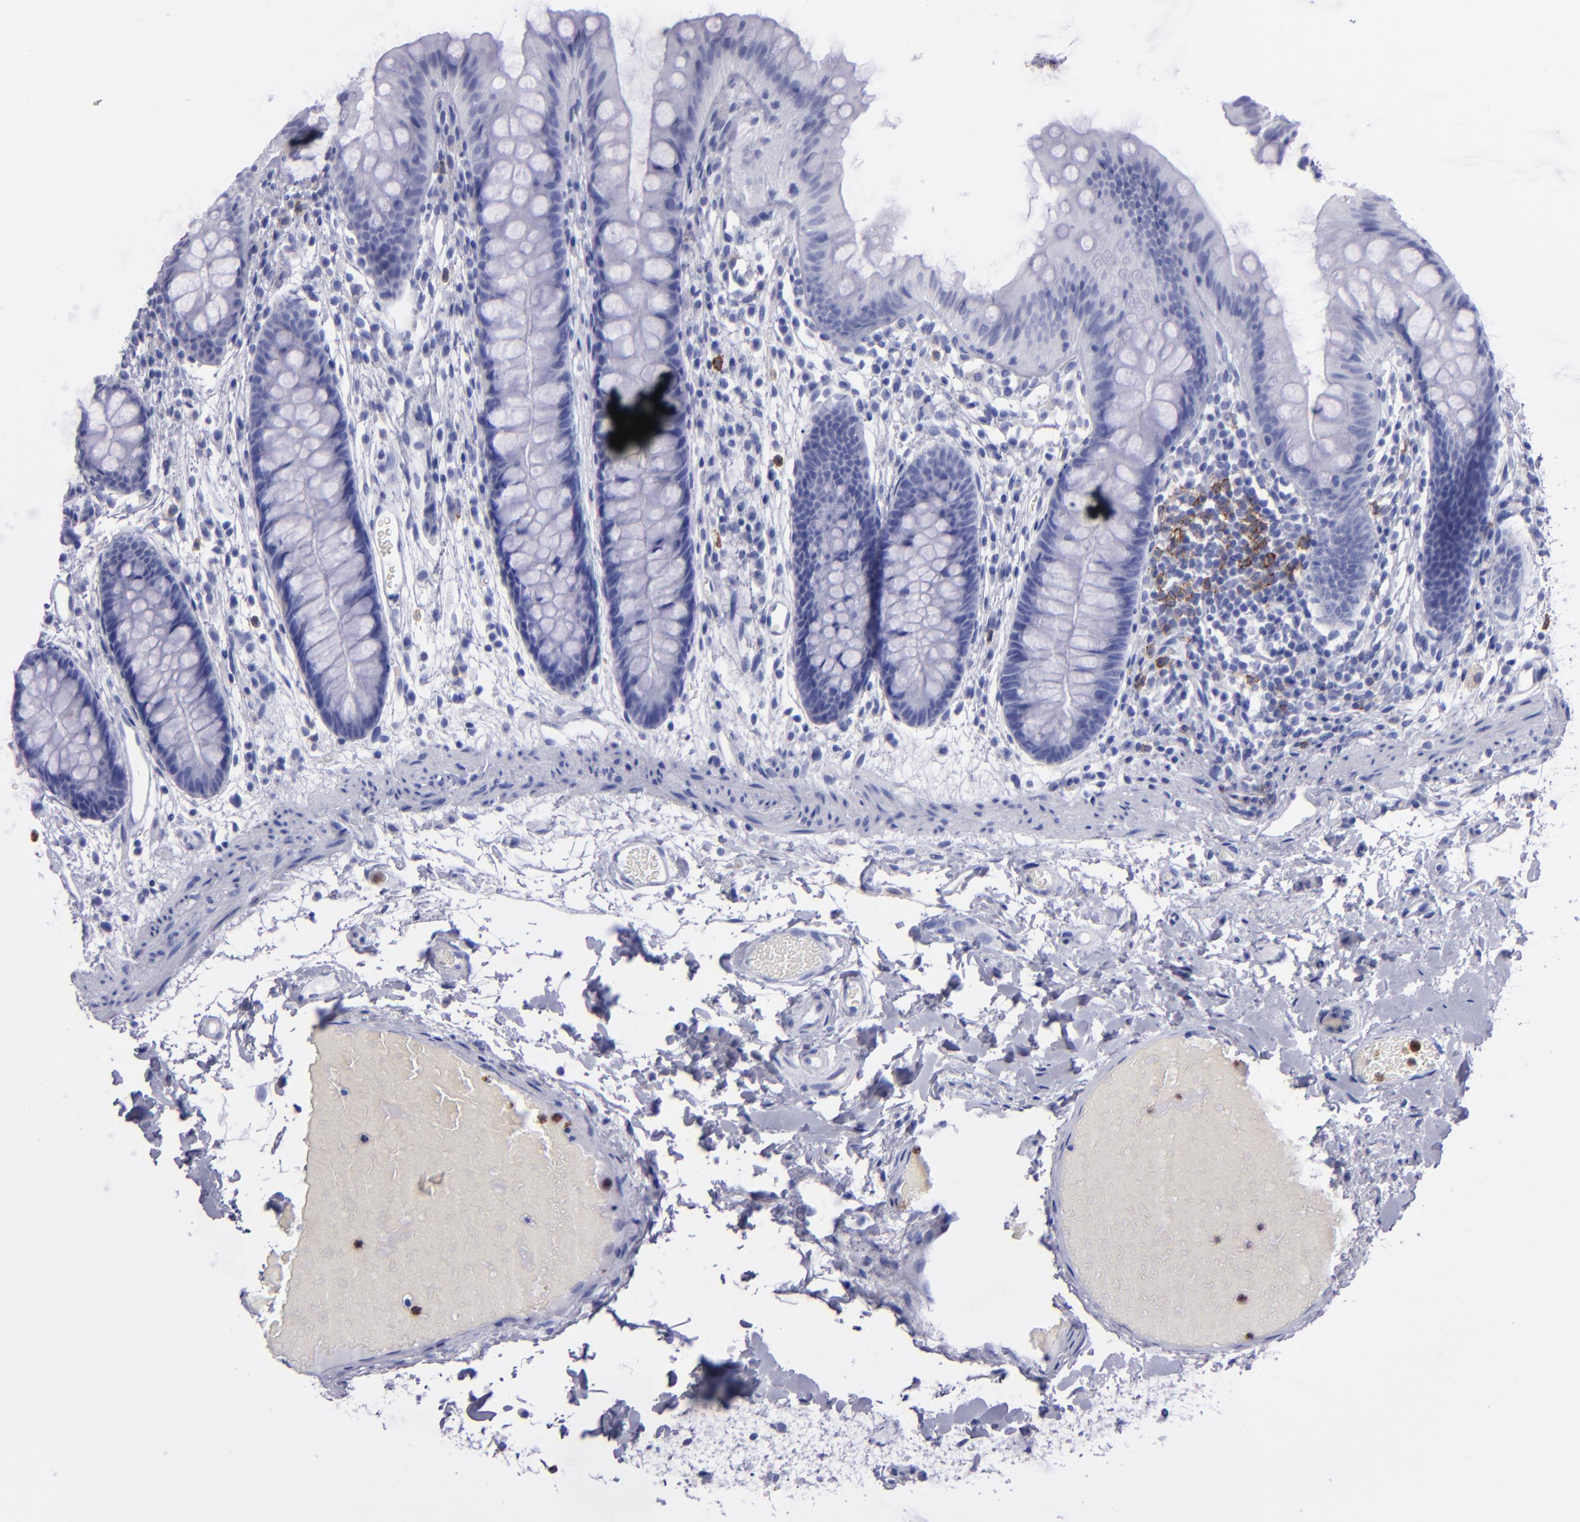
{"staining": {"intensity": "negative", "quantity": "none", "location": "none"}, "tissue": "colon", "cell_type": "Endothelial cells", "image_type": "normal", "snomed": [{"axis": "morphology", "description": "Normal tissue, NOS"}, {"axis": "topography", "description": "Smooth muscle"}, {"axis": "topography", "description": "Colon"}], "caption": "DAB (3,3'-diaminobenzidine) immunohistochemical staining of unremarkable human colon exhibits no significant staining in endothelial cells.", "gene": "CR1", "patient": {"sex": "male", "age": 67}}